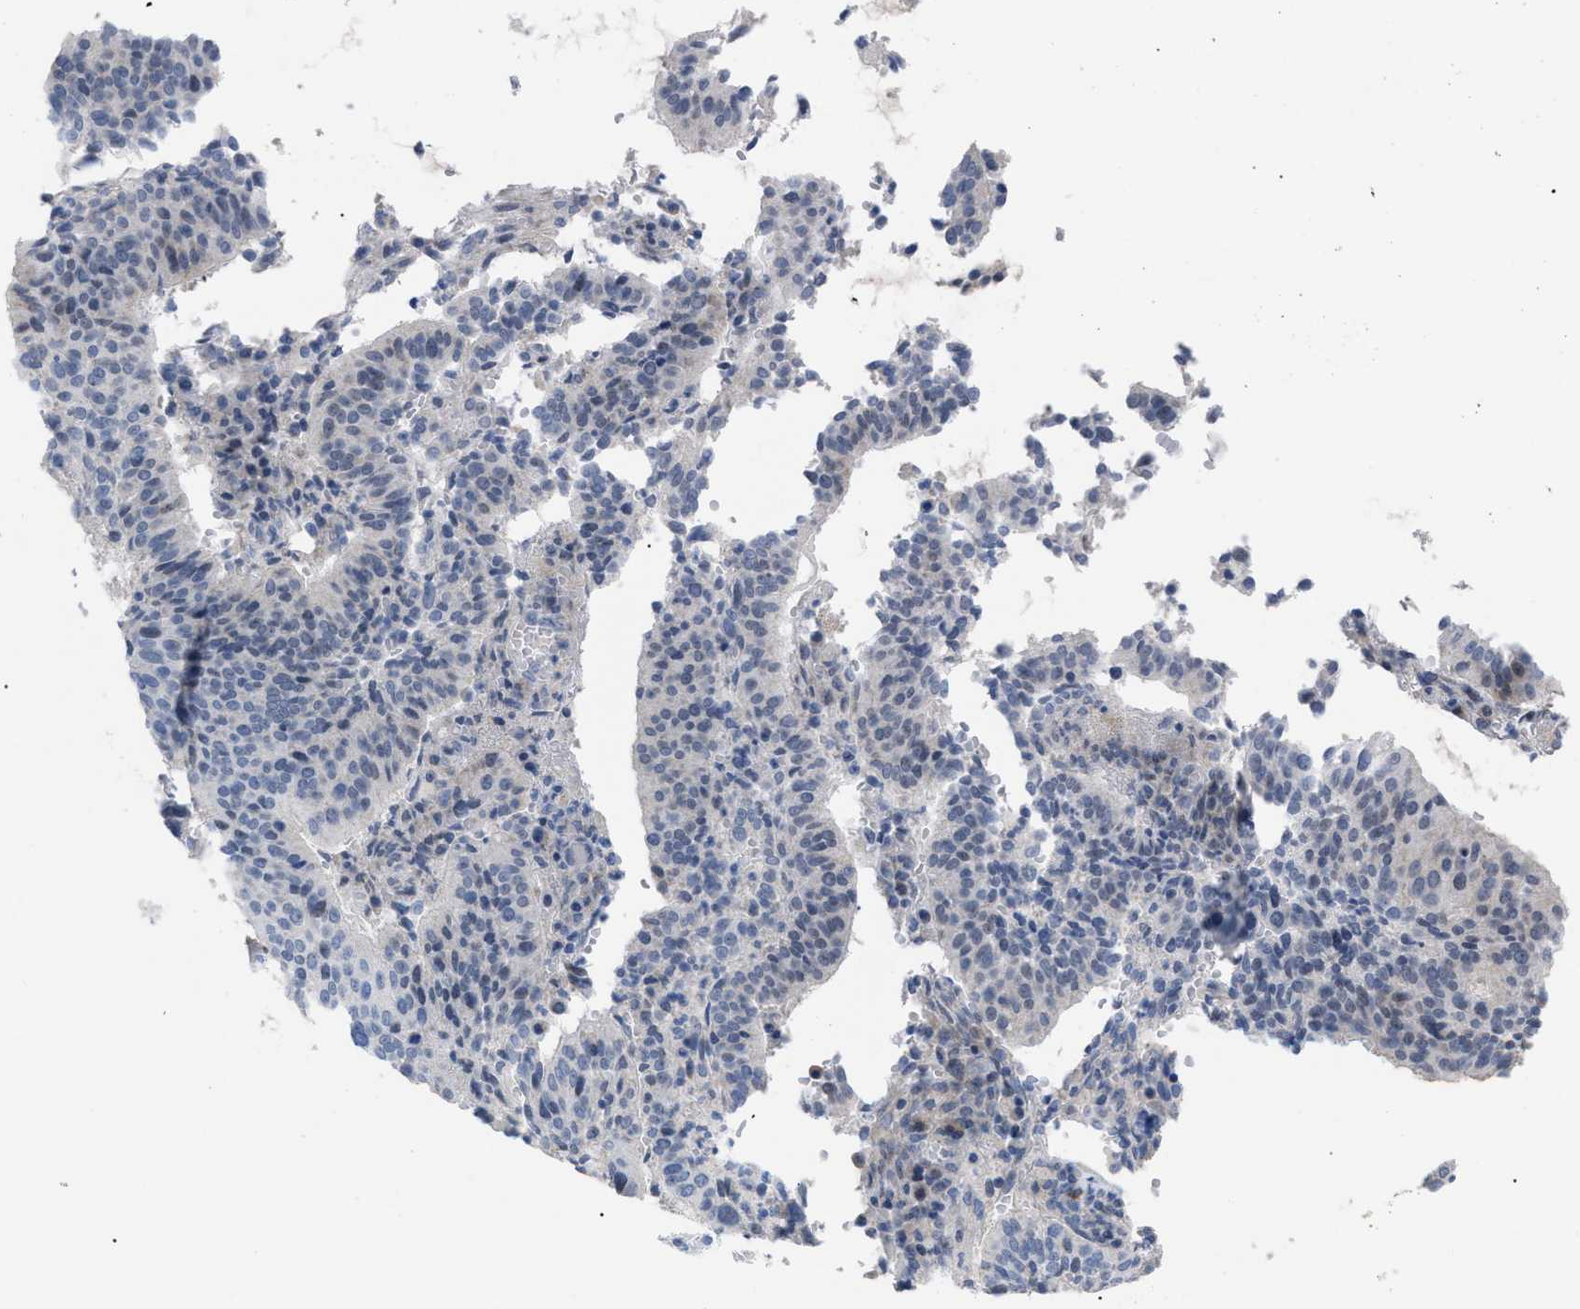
{"staining": {"intensity": "negative", "quantity": "none", "location": "none"}, "tissue": "cervical cancer", "cell_type": "Tumor cells", "image_type": "cancer", "snomed": [{"axis": "morphology", "description": "Normal tissue, NOS"}, {"axis": "morphology", "description": "Squamous cell carcinoma, NOS"}, {"axis": "topography", "description": "Cervix"}], "caption": "Squamous cell carcinoma (cervical) was stained to show a protein in brown. There is no significant expression in tumor cells.", "gene": "CAV3", "patient": {"sex": "female", "age": 39}}